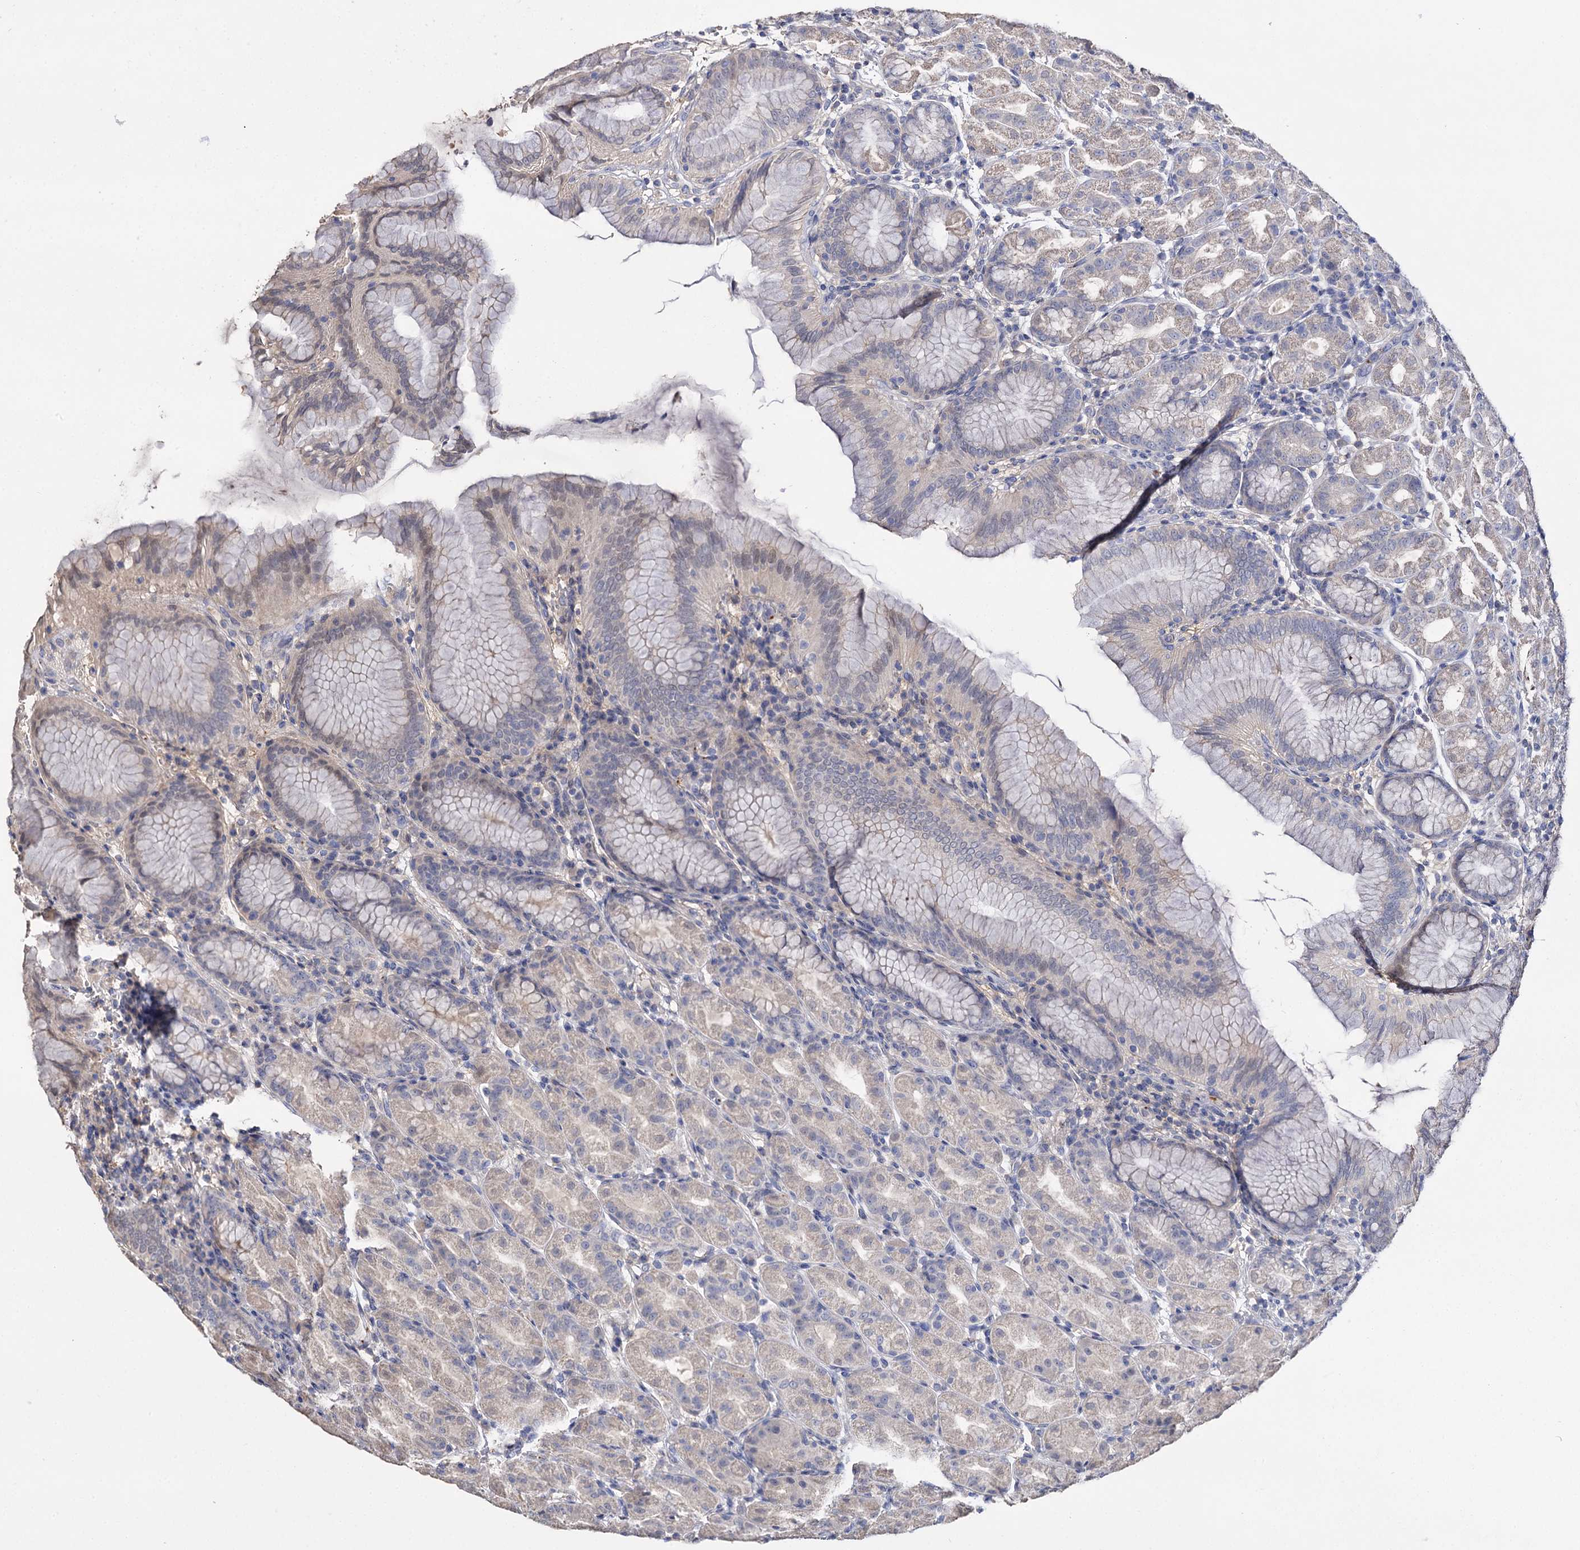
{"staining": {"intensity": "weak", "quantity": "25%-75%", "location": "cytoplasmic/membranous"}, "tissue": "stomach", "cell_type": "Glandular cells", "image_type": "normal", "snomed": [{"axis": "morphology", "description": "Normal tissue, NOS"}, {"axis": "topography", "description": "Stomach"}], "caption": "Glandular cells demonstrate low levels of weak cytoplasmic/membranous expression in approximately 25%-75% of cells in unremarkable stomach.", "gene": "DNAH6", "patient": {"sex": "female", "age": 79}}